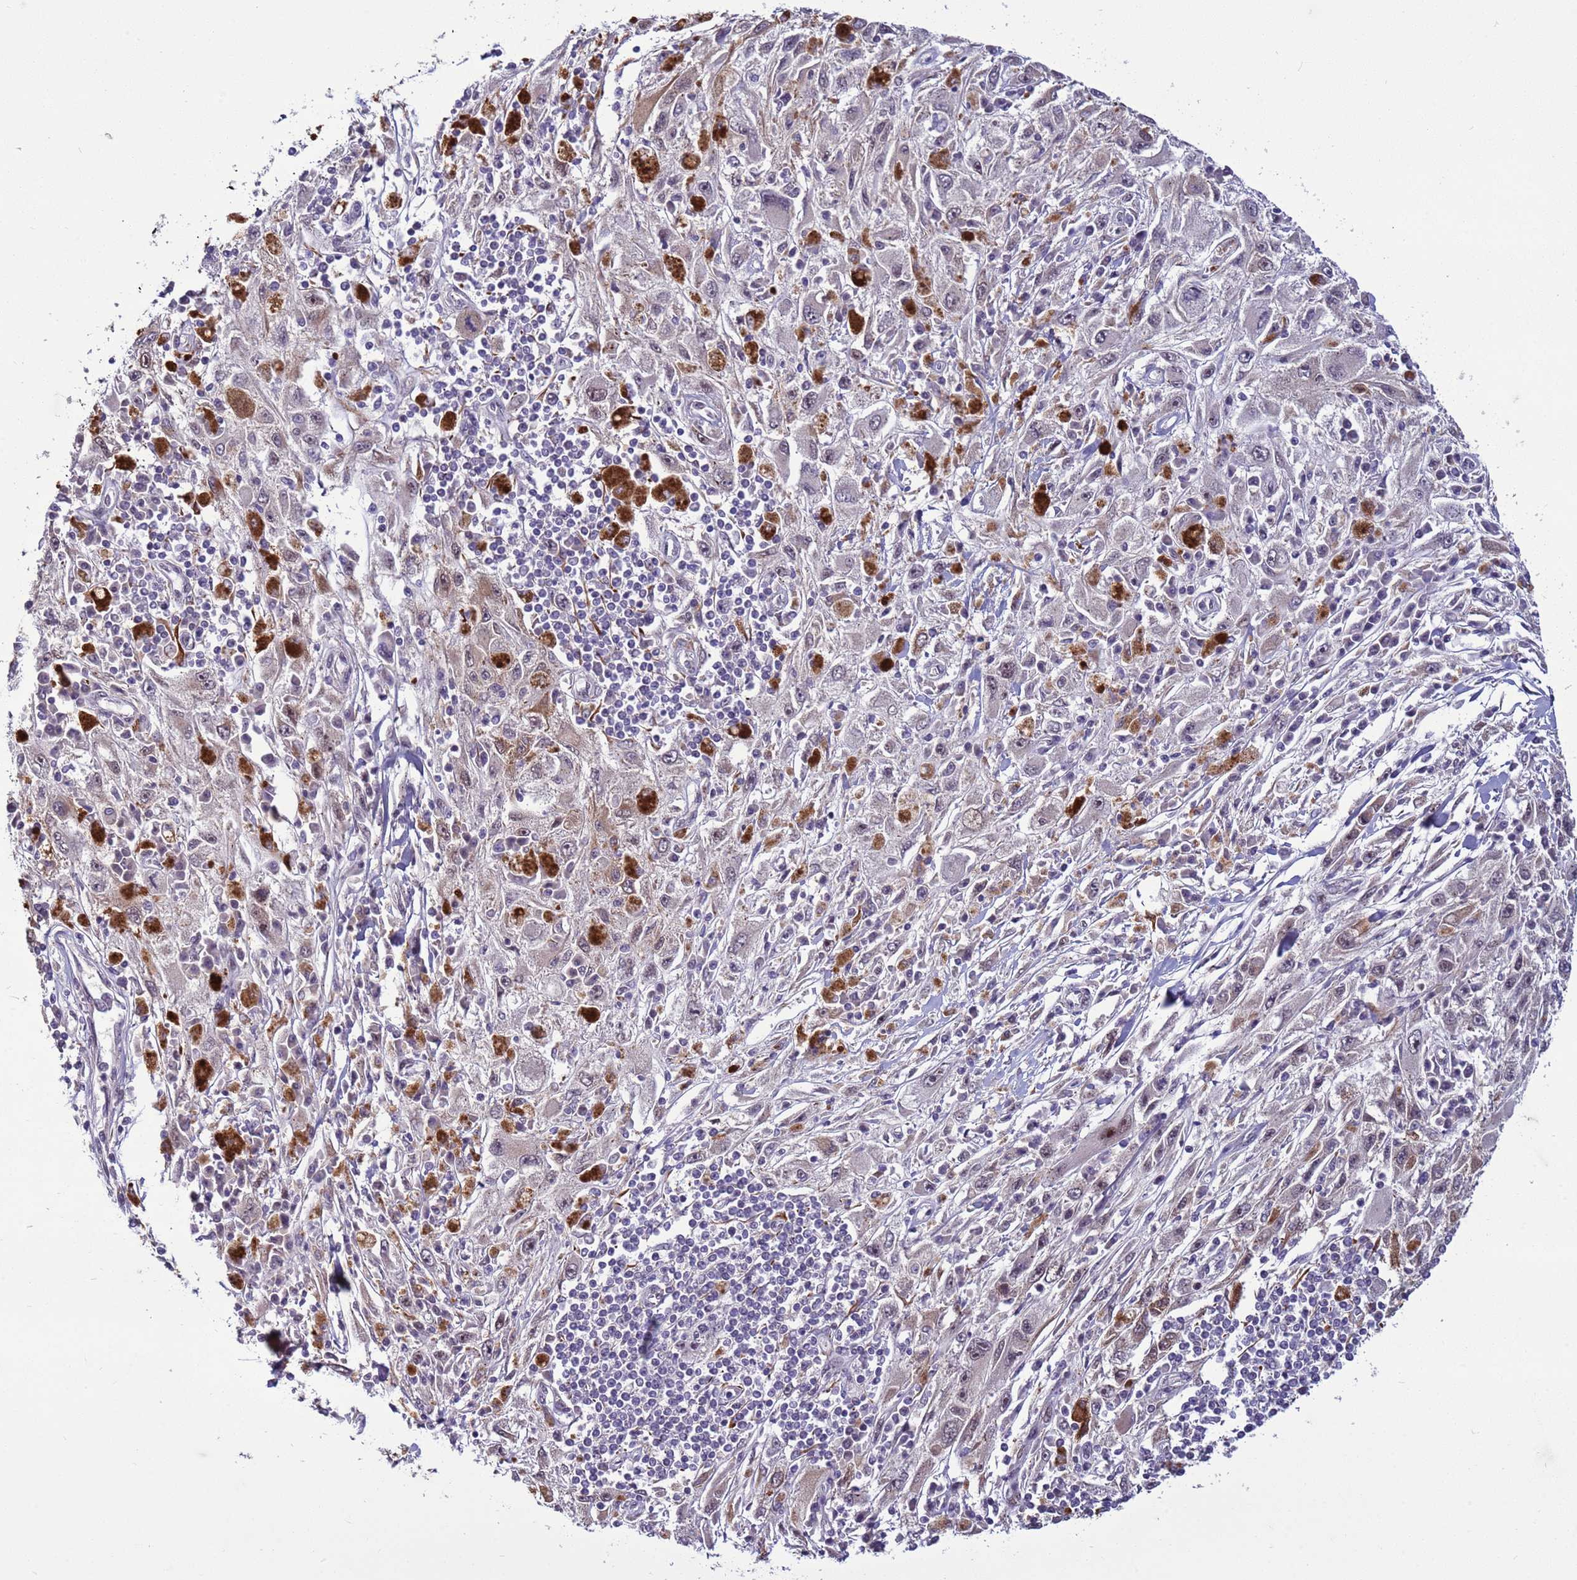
{"staining": {"intensity": "weak", "quantity": "<25%", "location": "cytoplasmic/membranous,nuclear"}, "tissue": "melanoma", "cell_type": "Tumor cells", "image_type": "cancer", "snomed": [{"axis": "morphology", "description": "Malignant melanoma, Metastatic site"}, {"axis": "topography", "description": "Skin"}], "caption": "Tumor cells show no significant expression in malignant melanoma (metastatic site).", "gene": "SHC3", "patient": {"sex": "male", "age": 53}}